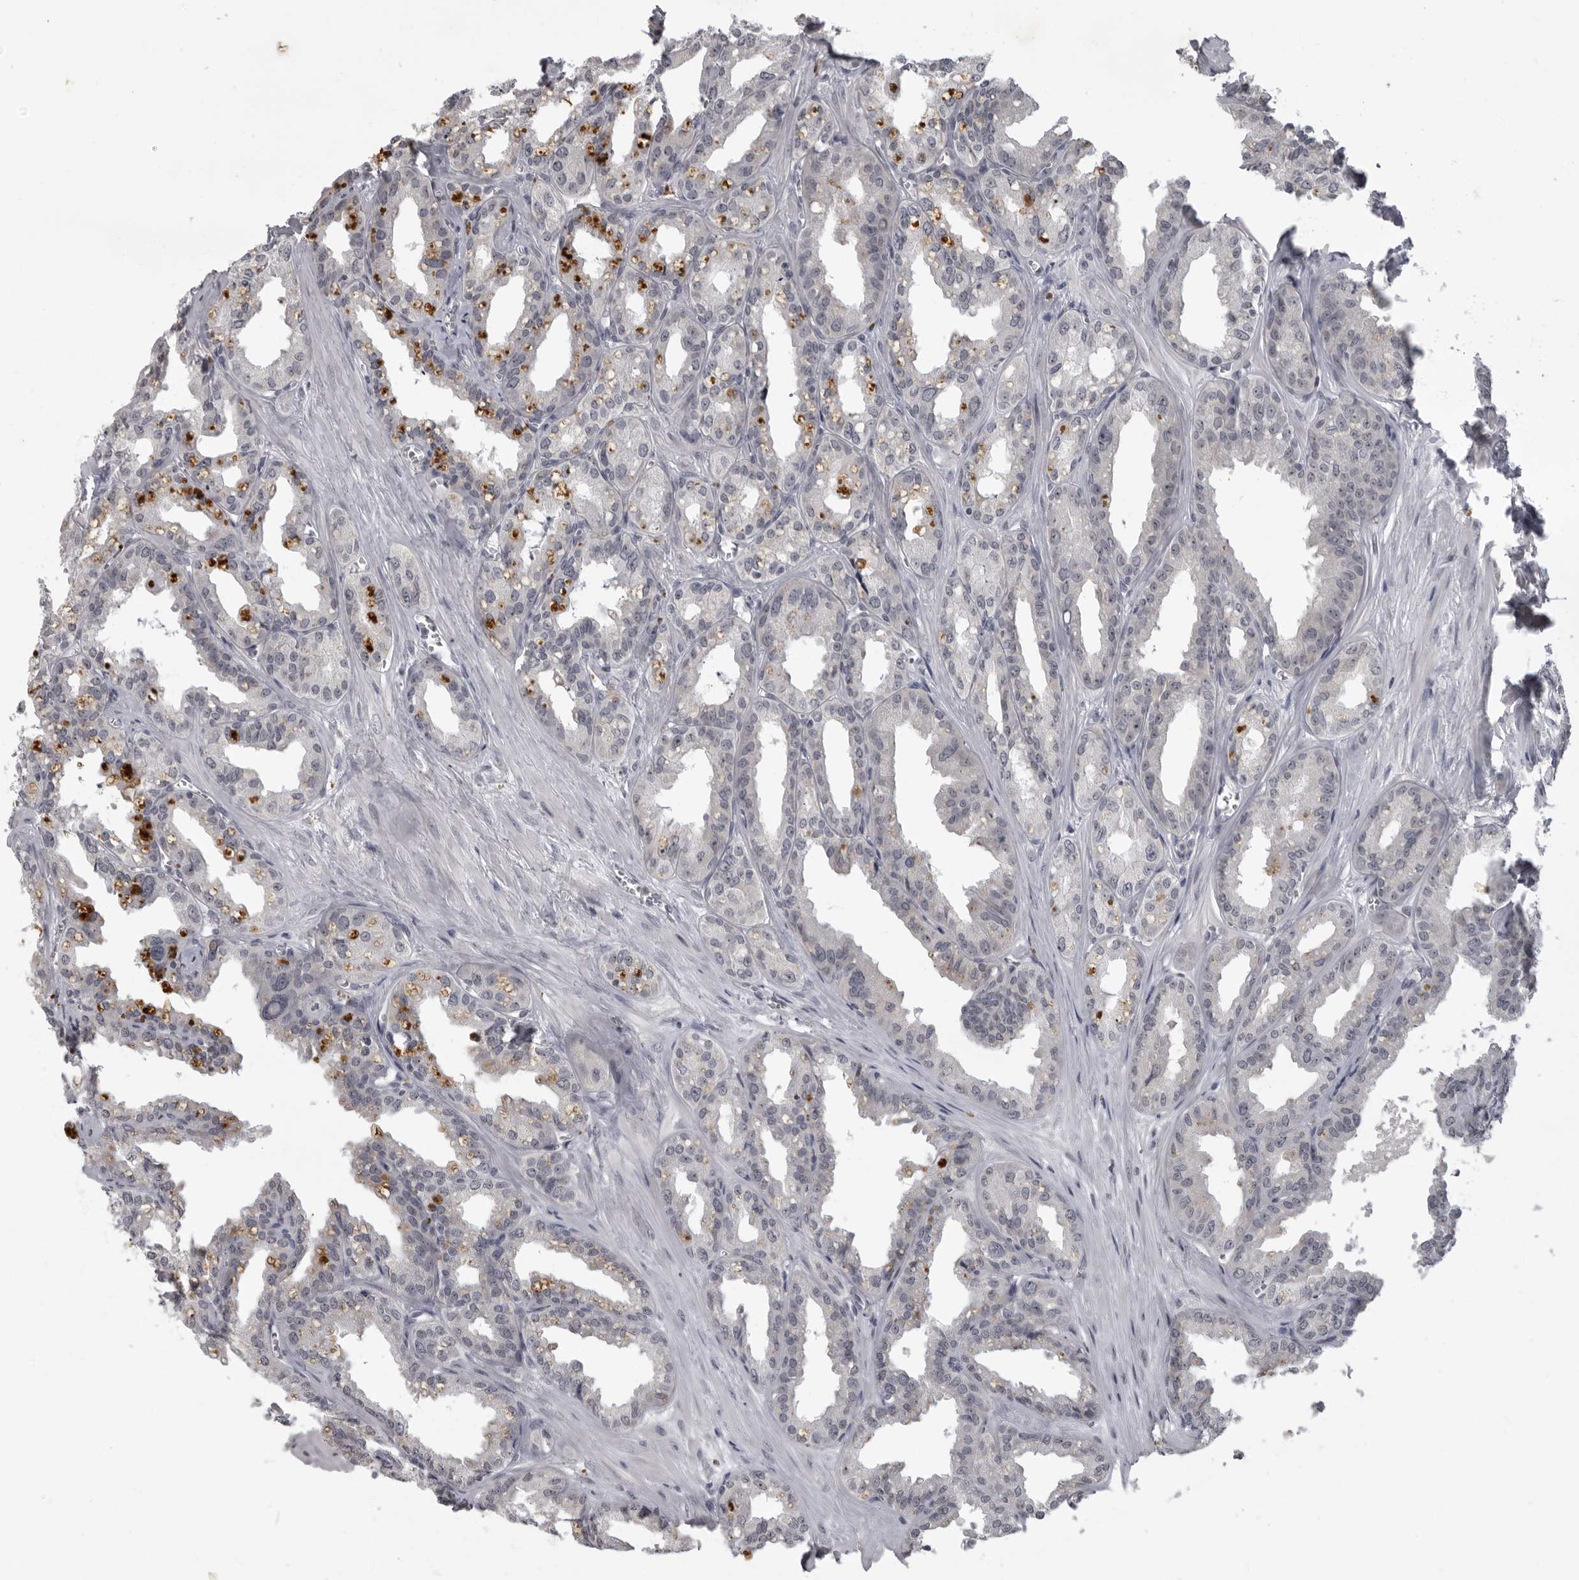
{"staining": {"intensity": "weak", "quantity": "<25%", "location": "nuclear"}, "tissue": "seminal vesicle", "cell_type": "Glandular cells", "image_type": "normal", "snomed": [{"axis": "morphology", "description": "Normal tissue, NOS"}, {"axis": "topography", "description": "Prostate"}, {"axis": "topography", "description": "Seminal veicle"}], "caption": "This image is of normal seminal vesicle stained with immunohistochemistry (IHC) to label a protein in brown with the nuclei are counter-stained blue. There is no staining in glandular cells.", "gene": "MRTO4", "patient": {"sex": "male", "age": 51}}